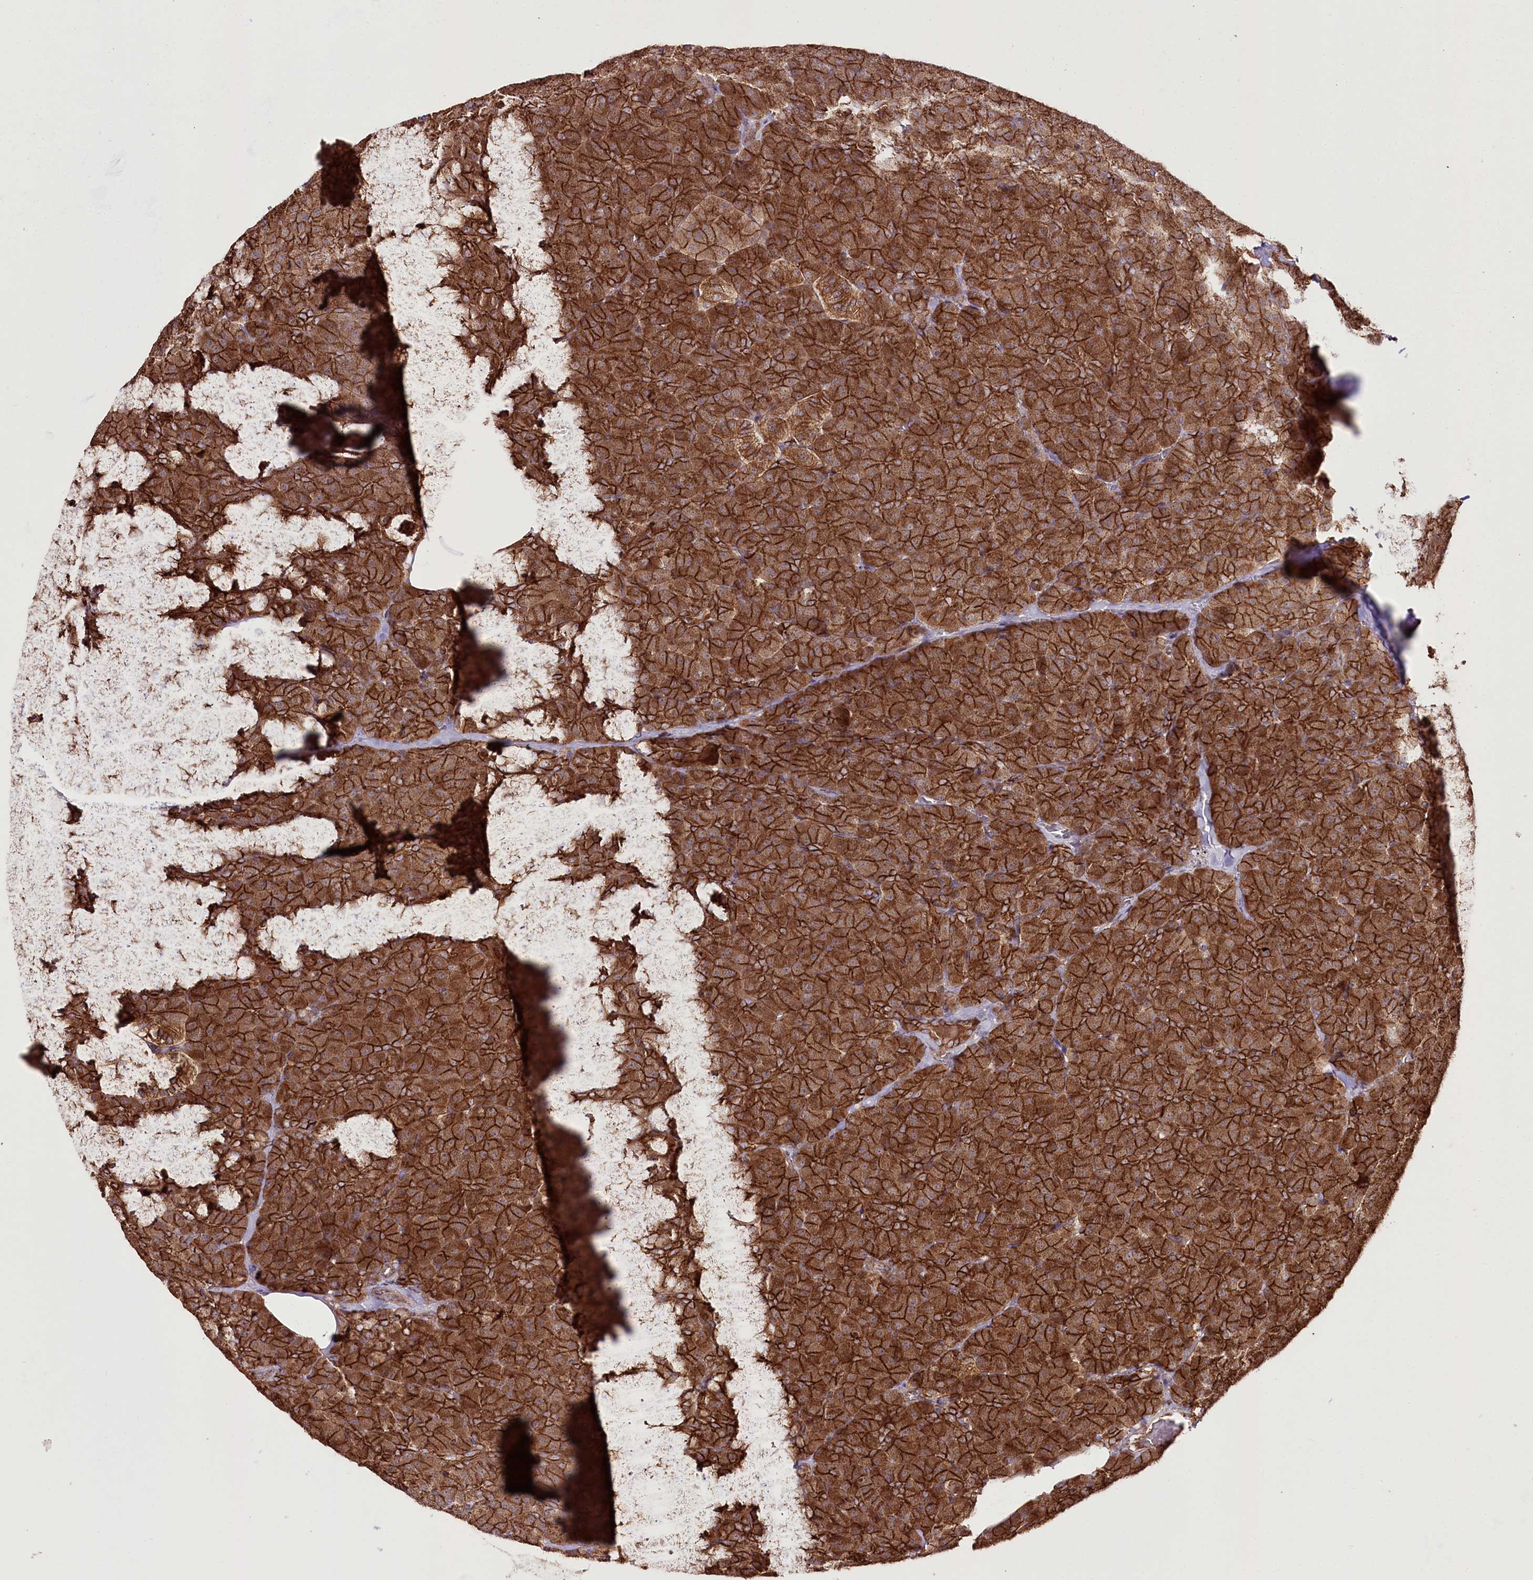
{"staining": {"intensity": "strong", "quantity": ">75%", "location": "cytoplasmic/membranous"}, "tissue": "pancreas", "cell_type": "Exocrine glandular cells", "image_type": "normal", "snomed": [{"axis": "morphology", "description": "Normal tissue, NOS"}, {"axis": "topography", "description": "Pancreas"}], "caption": "Benign pancreas displays strong cytoplasmic/membranous positivity in approximately >75% of exocrine glandular cells.", "gene": "DHX29", "patient": {"sex": "male", "age": 36}}